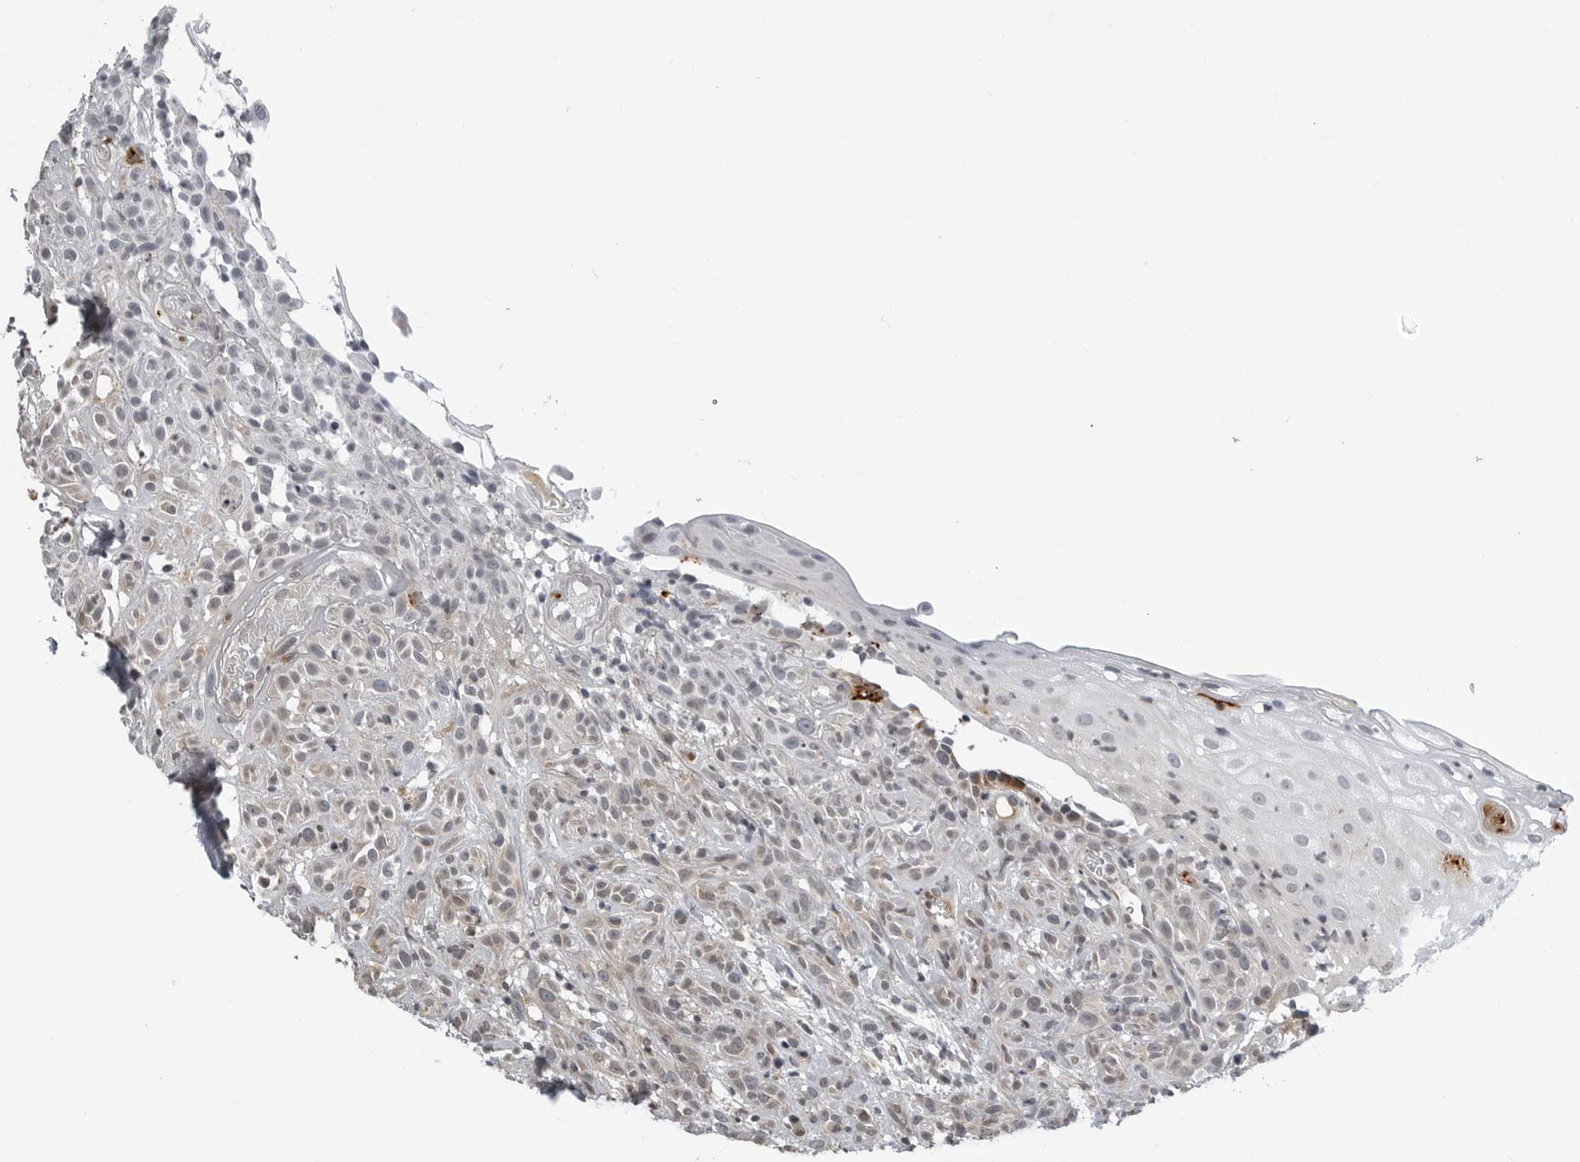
{"staining": {"intensity": "weak", "quantity": "<25%", "location": "cytoplasmic/membranous"}, "tissue": "head and neck cancer", "cell_type": "Tumor cells", "image_type": "cancer", "snomed": [{"axis": "morphology", "description": "Normal tissue, NOS"}, {"axis": "morphology", "description": "Squamous cell carcinoma, NOS"}, {"axis": "topography", "description": "Cartilage tissue"}, {"axis": "topography", "description": "Head-Neck"}], "caption": "Immunohistochemical staining of squamous cell carcinoma (head and neck) exhibits no significant expression in tumor cells.", "gene": "CXCR5", "patient": {"sex": "male", "age": 62}}